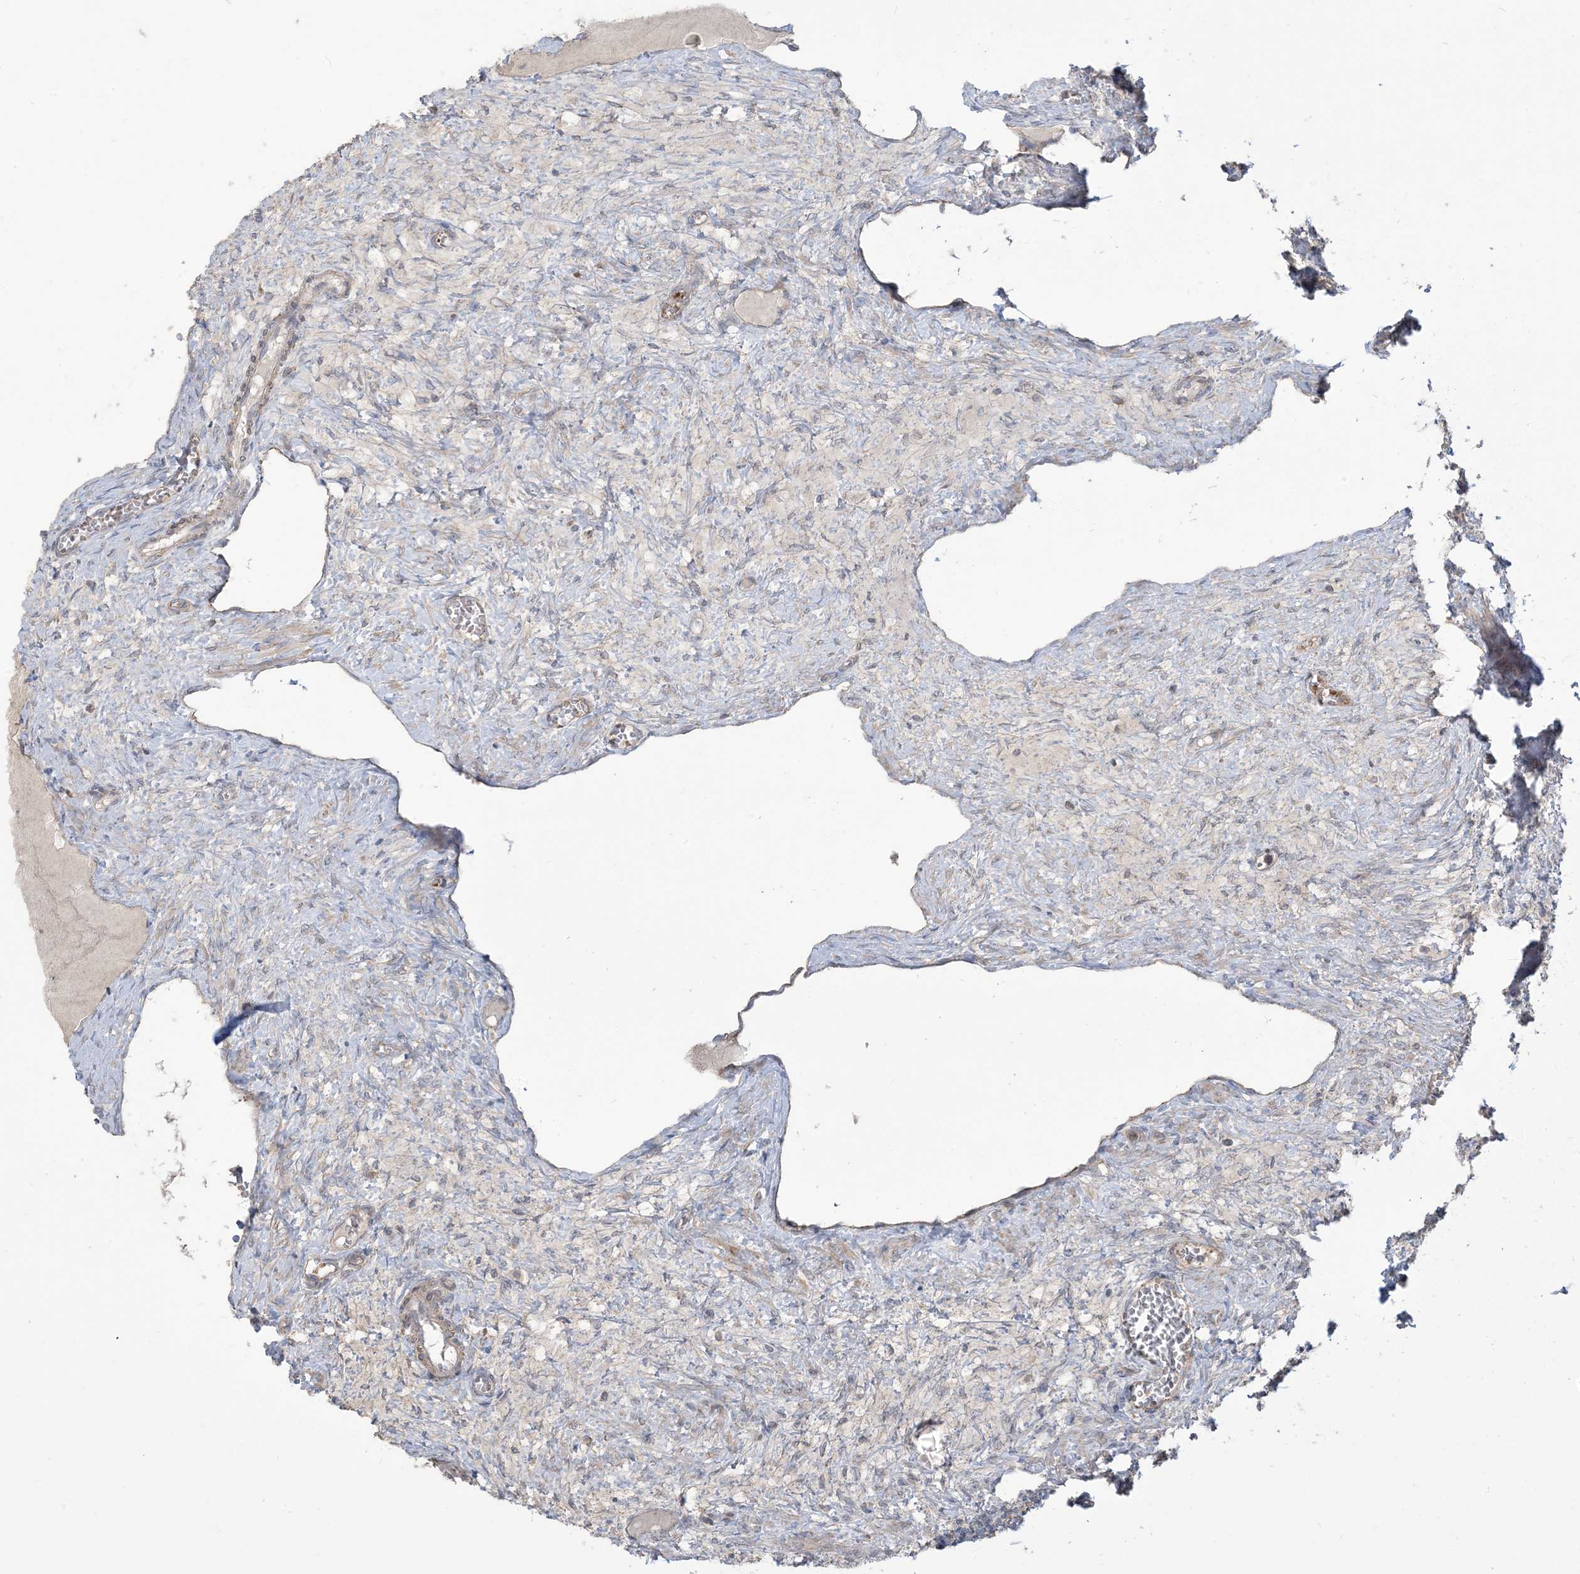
{"staining": {"intensity": "negative", "quantity": "none", "location": "none"}, "tissue": "ovary", "cell_type": "Ovarian stroma cells", "image_type": "normal", "snomed": [{"axis": "morphology", "description": "Normal tissue, NOS"}, {"axis": "topography", "description": "Ovary"}], "caption": "Immunohistochemistry (IHC) histopathology image of unremarkable ovary stained for a protein (brown), which shows no staining in ovarian stroma cells.", "gene": "KLHL18", "patient": {"sex": "female", "age": 27}}